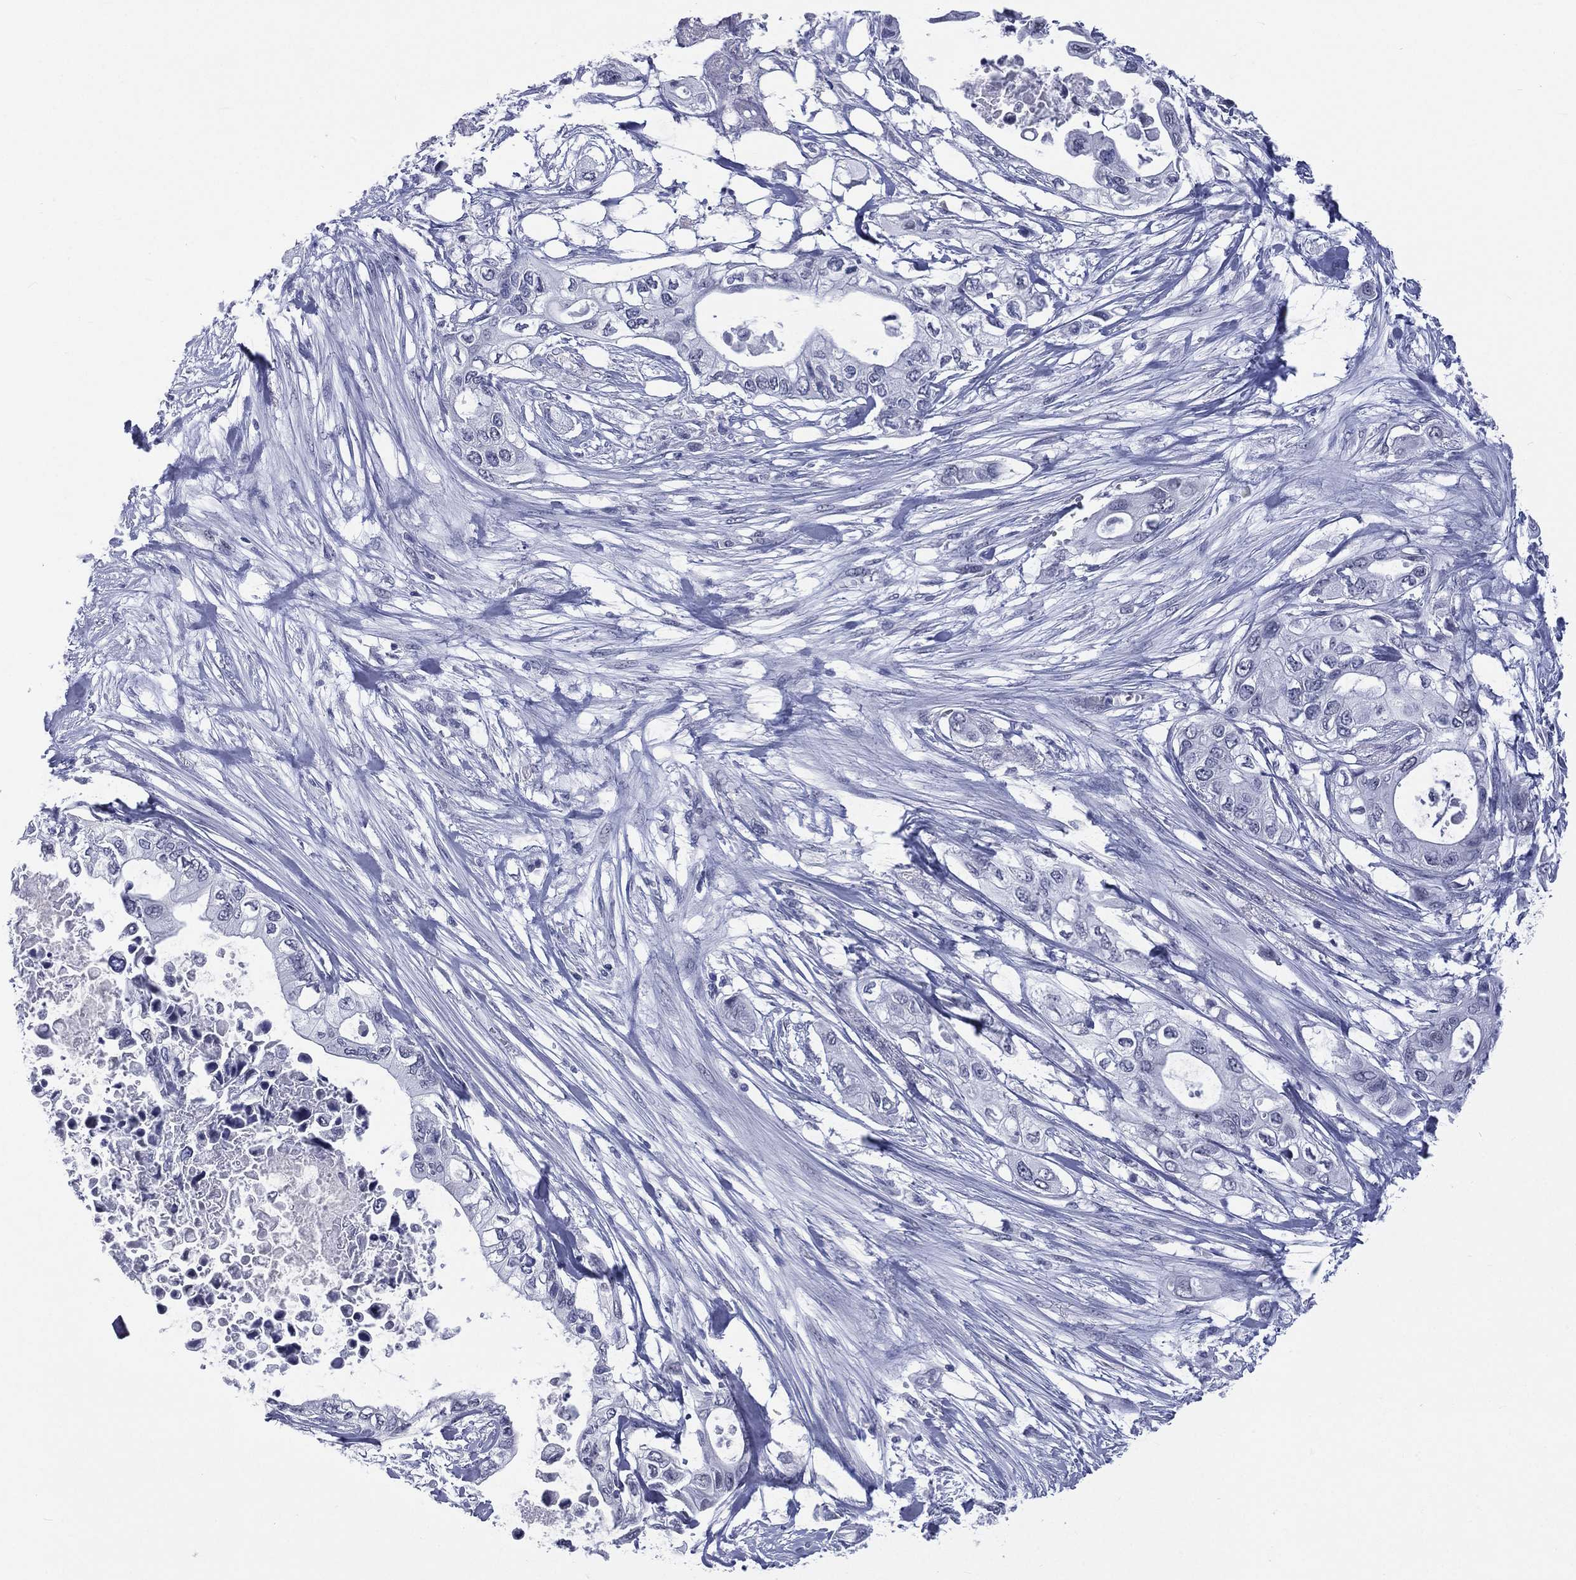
{"staining": {"intensity": "negative", "quantity": "none", "location": "none"}, "tissue": "pancreatic cancer", "cell_type": "Tumor cells", "image_type": "cancer", "snomed": [{"axis": "morphology", "description": "Adenocarcinoma, NOS"}, {"axis": "topography", "description": "Pancreas"}], "caption": "There is no significant expression in tumor cells of pancreatic cancer (adenocarcinoma).", "gene": "SSX1", "patient": {"sex": "female", "age": 63}}